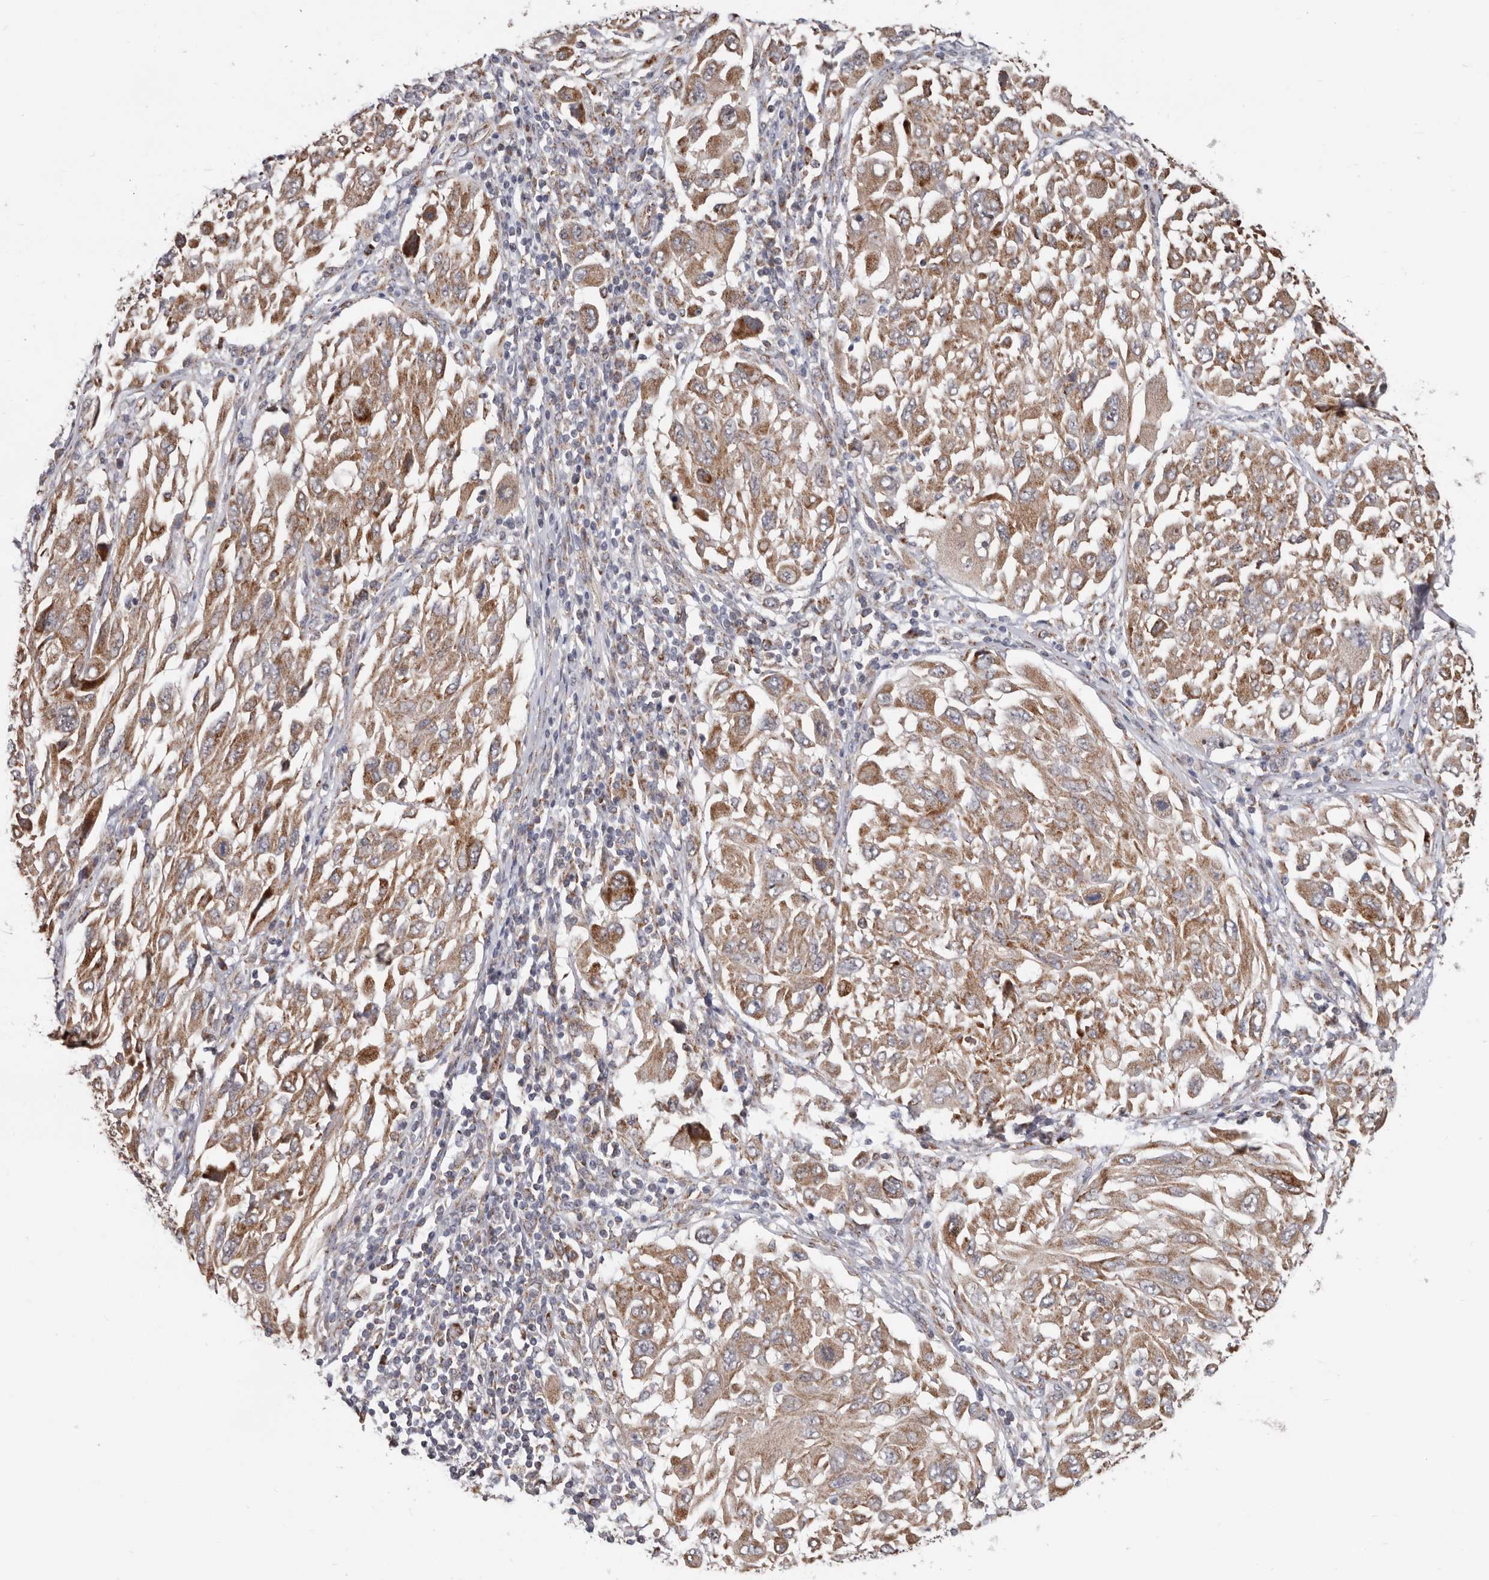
{"staining": {"intensity": "moderate", "quantity": ">75%", "location": "cytoplasmic/membranous"}, "tissue": "melanoma", "cell_type": "Tumor cells", "image_type": "cancer", "snomed": [{"axis": "morphology", "description": "Malignant melanoma, NOS"}, {"axis": "topography", "description": "Skin"}], "caption": "Immunohistochemistry histopathology image of neoplastic tissue: human malignant melanoma stained using immunohistochemistry (IHC) reveals medium levels of moderate protein expression localized specifically in the cytoplasmic/membranous of tumor cells, appearing as a cytoplasmic/membranous brown color.", "gene": "MRPL18", "patient": {"sex": "female", "age": 91}}